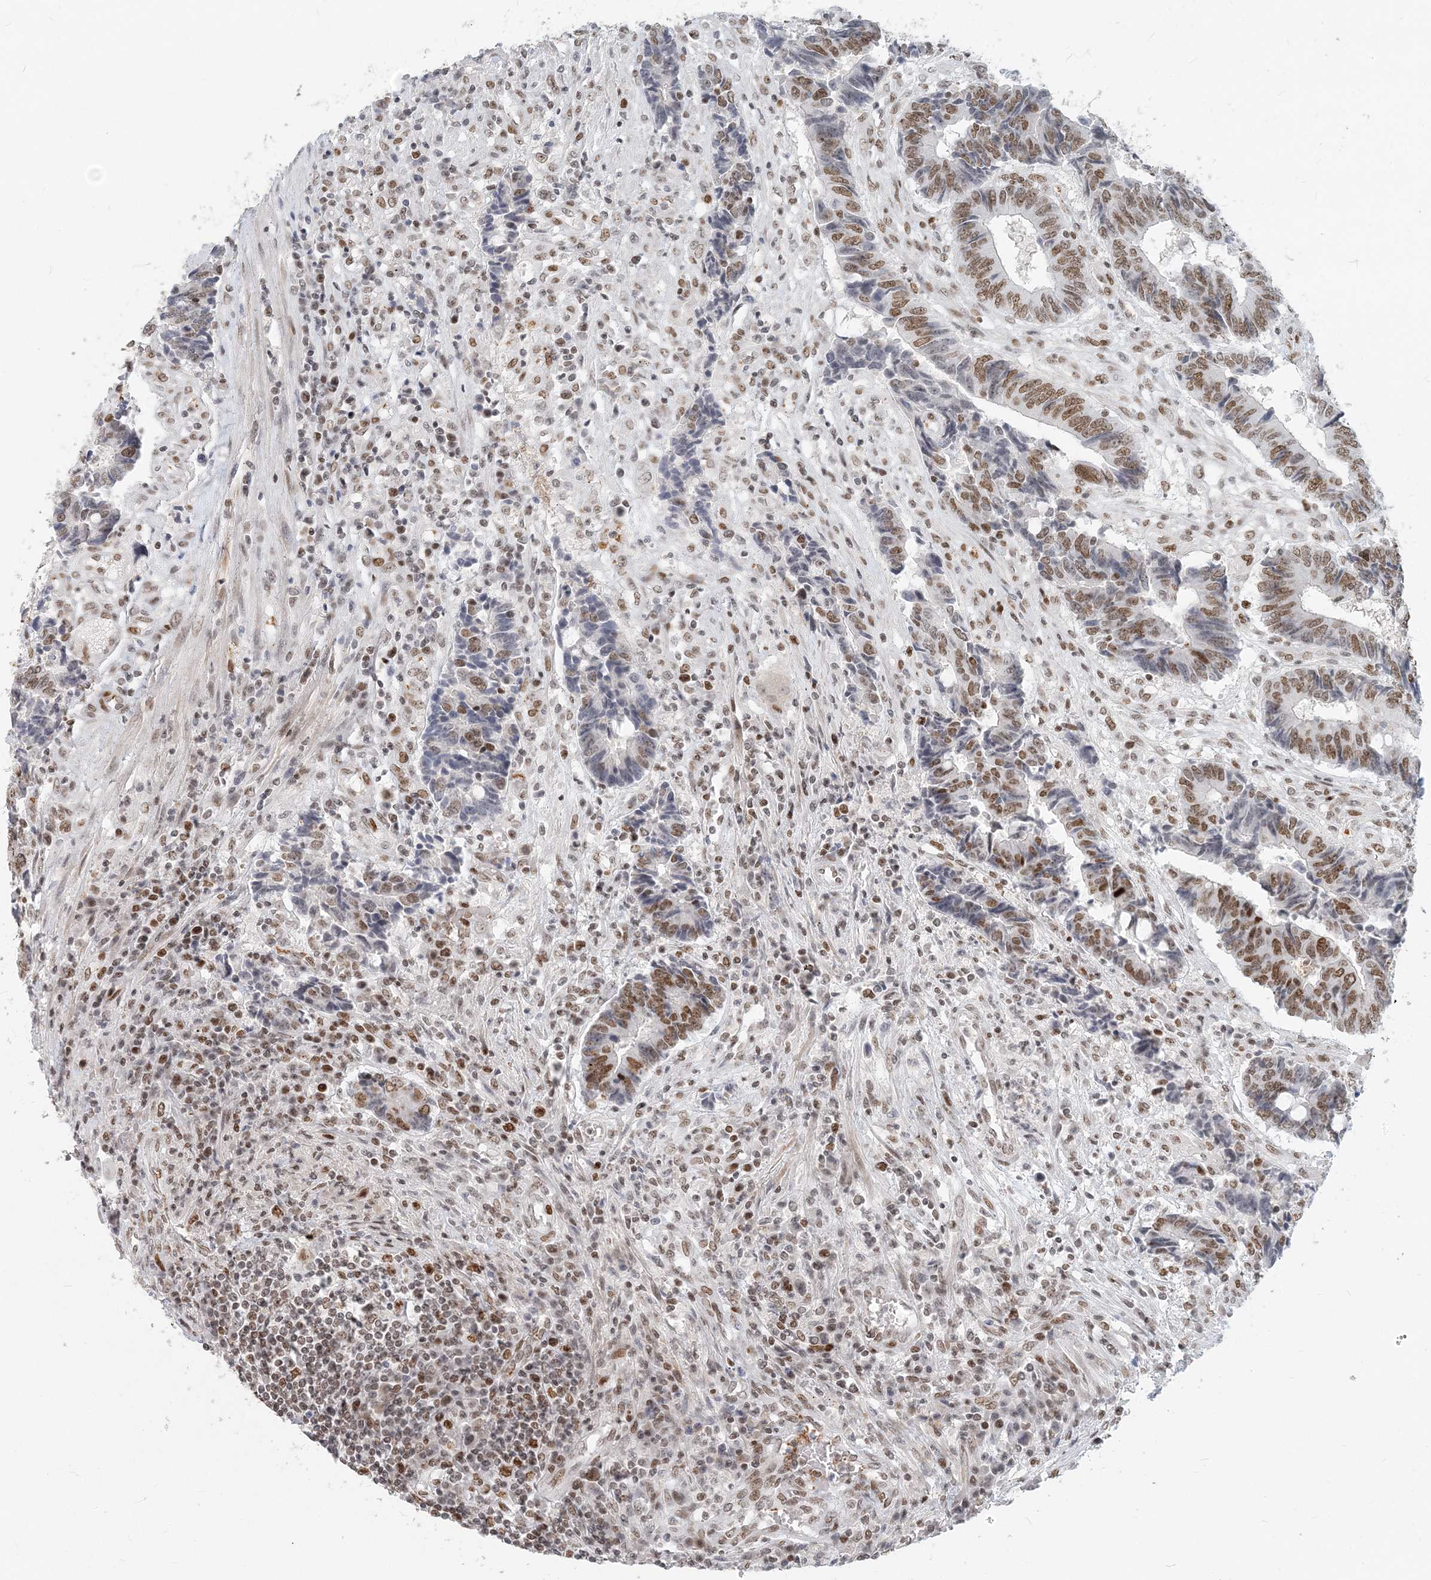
{"staining": {"intensity": "moderate", "quantity": "25%-75%", "location": "nuclear"}, "tissue": "colorectal cancer", "cell_type": "Tumor cells", "image_type": "cancer", "snomed": [{"axis": "morphology", "description": "Adenocarcinoma, NOS"}, {"axis": "topography", "description": "Rectum"}], "caption": "Moderate nuclear expression for a protein is present in about 25%-75% of tumor cells of colorectal adenocarcinoma using immunohistochemistry.", "gene": "BAZ1B", "patient": {"sex": "male", "age": 84}}